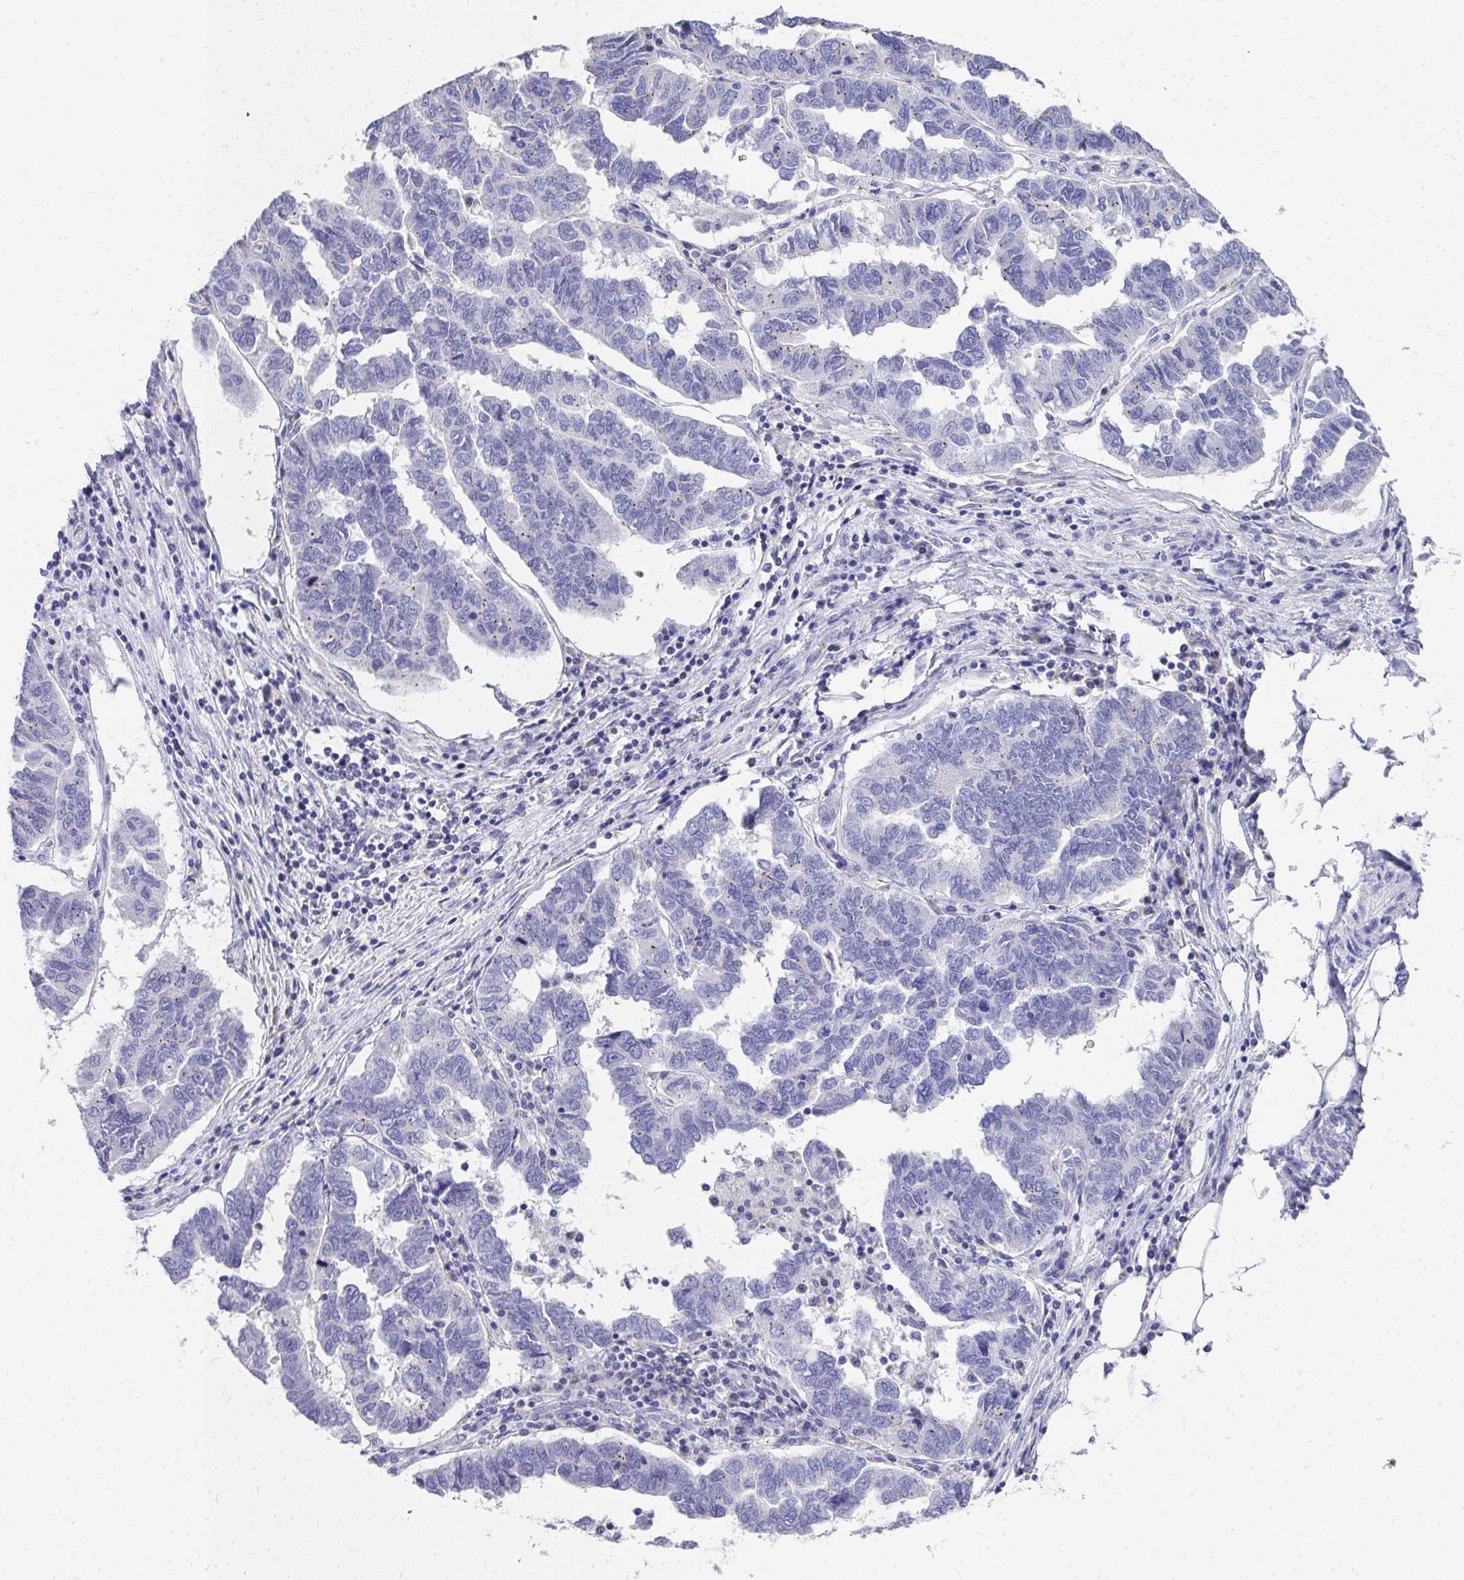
{"staining": {"intensity": "negative", "quantity": "none", "location": "none"}, "tissue": "ovarian cancer", "cell_type": "Tumor cells", "image_type": "cancer", "snomed": [{"axis": "morphology", "description": "Cystadenocarcinoma, serous, NOS"}, {"axis": "topography", "description": "Ovary"}], "caption": "This is a micrograph of immunohistochemistry staining of ovarian serous cystadenocarcinoma, which shows no staining in tumor cells.", "gene": "TMPRSS2", "patient": {"sex": "female", "age": 64}}